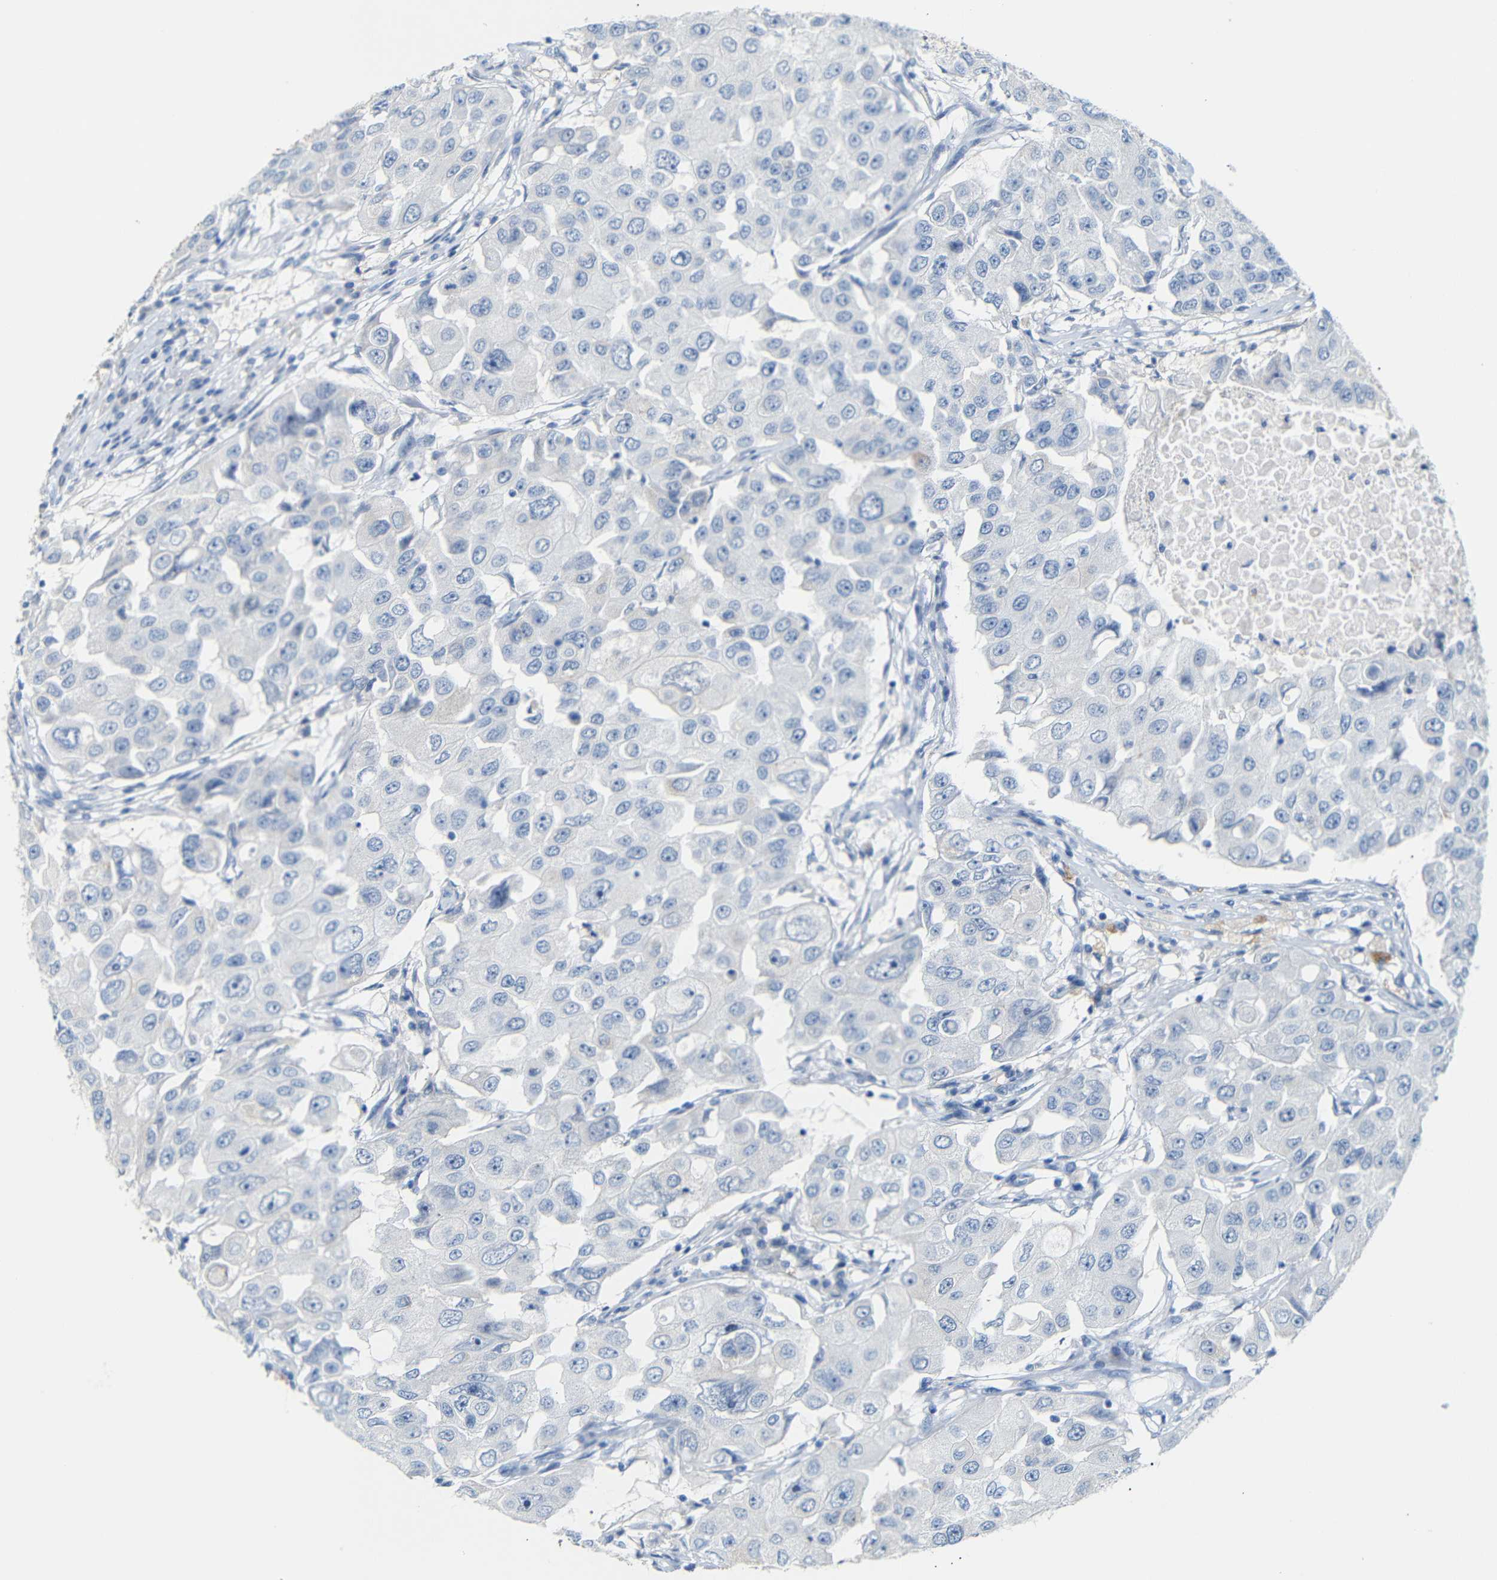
{"staining": {"intensity": "negative", "quantity": "none", "location": "none"}, "tissue": "breast cancer", "cell_type": "Tumor cells", "image_type": "cancer", "snomed": [{"axis": "morphology", "description": "Duct carcinoma"}, {"axis": "topography", "description": "Breast"}], "caption": "Immunohistochemistry (IHC) photomicrograph of neoplastic tissue: human breast cancer stained with DAB (3,3'-diaminobenzidine) demonstrates no significant protein staining in tumor cells.", "gene": "FCRL1", "patient": {"sex": "female", "age": 27}}